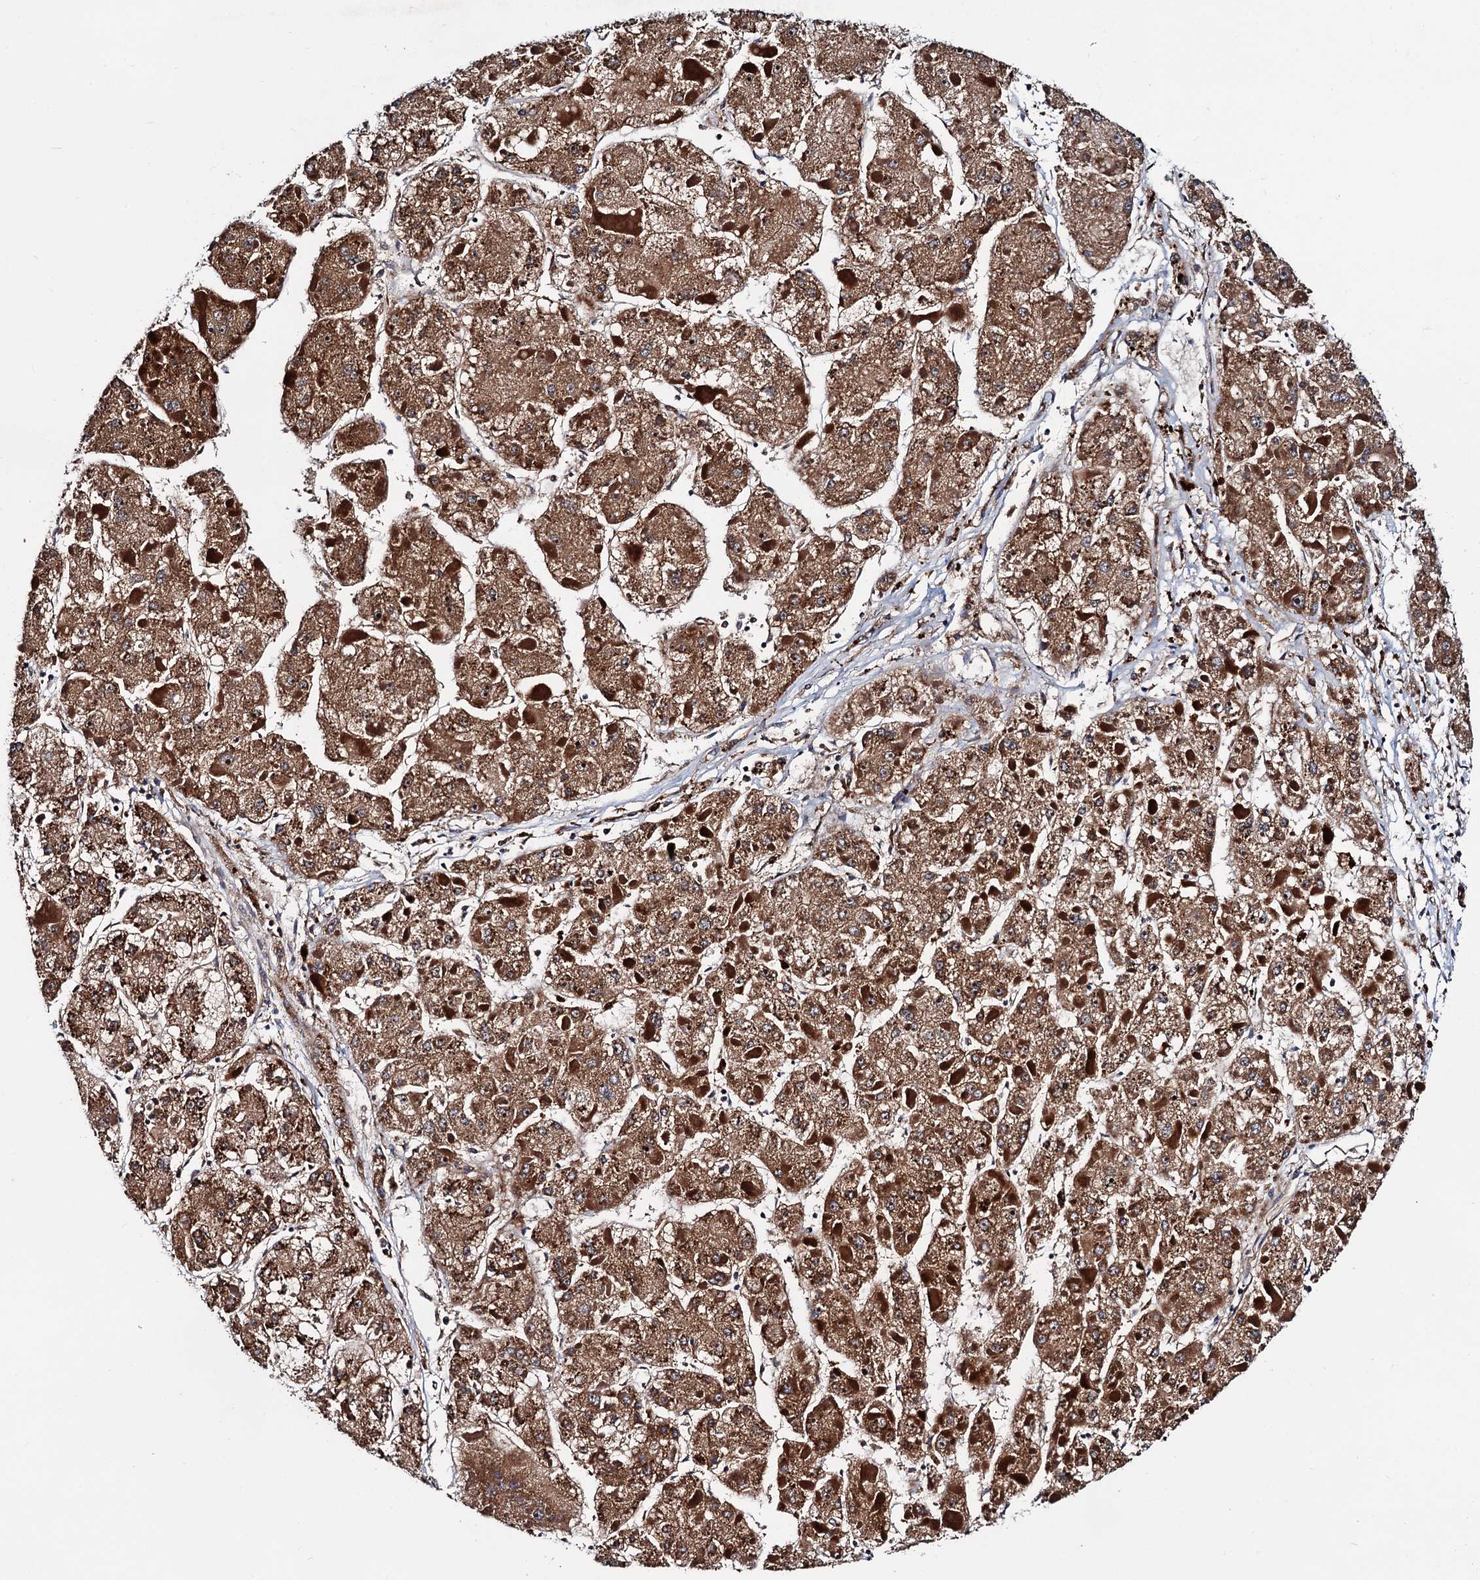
{"staining": {"intensity": "moderate", "quantity": ">75%", "location": "cytoplasmic/membranous"}, "tissue": "liver cancer", "cell_type": "Tumor cells", "image_type": "cancer", "snomed": [{"axis": "morphology", "description": "Carcinoma, Hepatocellular, NOS"}, {"axis": "topography", "description": "Liver"}], "caption": "Protein staining of liver cancer (hepatocellular carcinoma) tissue demonstrates moderate cytoplasmic/membranous staining in about >75% of tumor cells.", "gene": "TRMT112", "patient": {"sex": "female", "age": 73}}